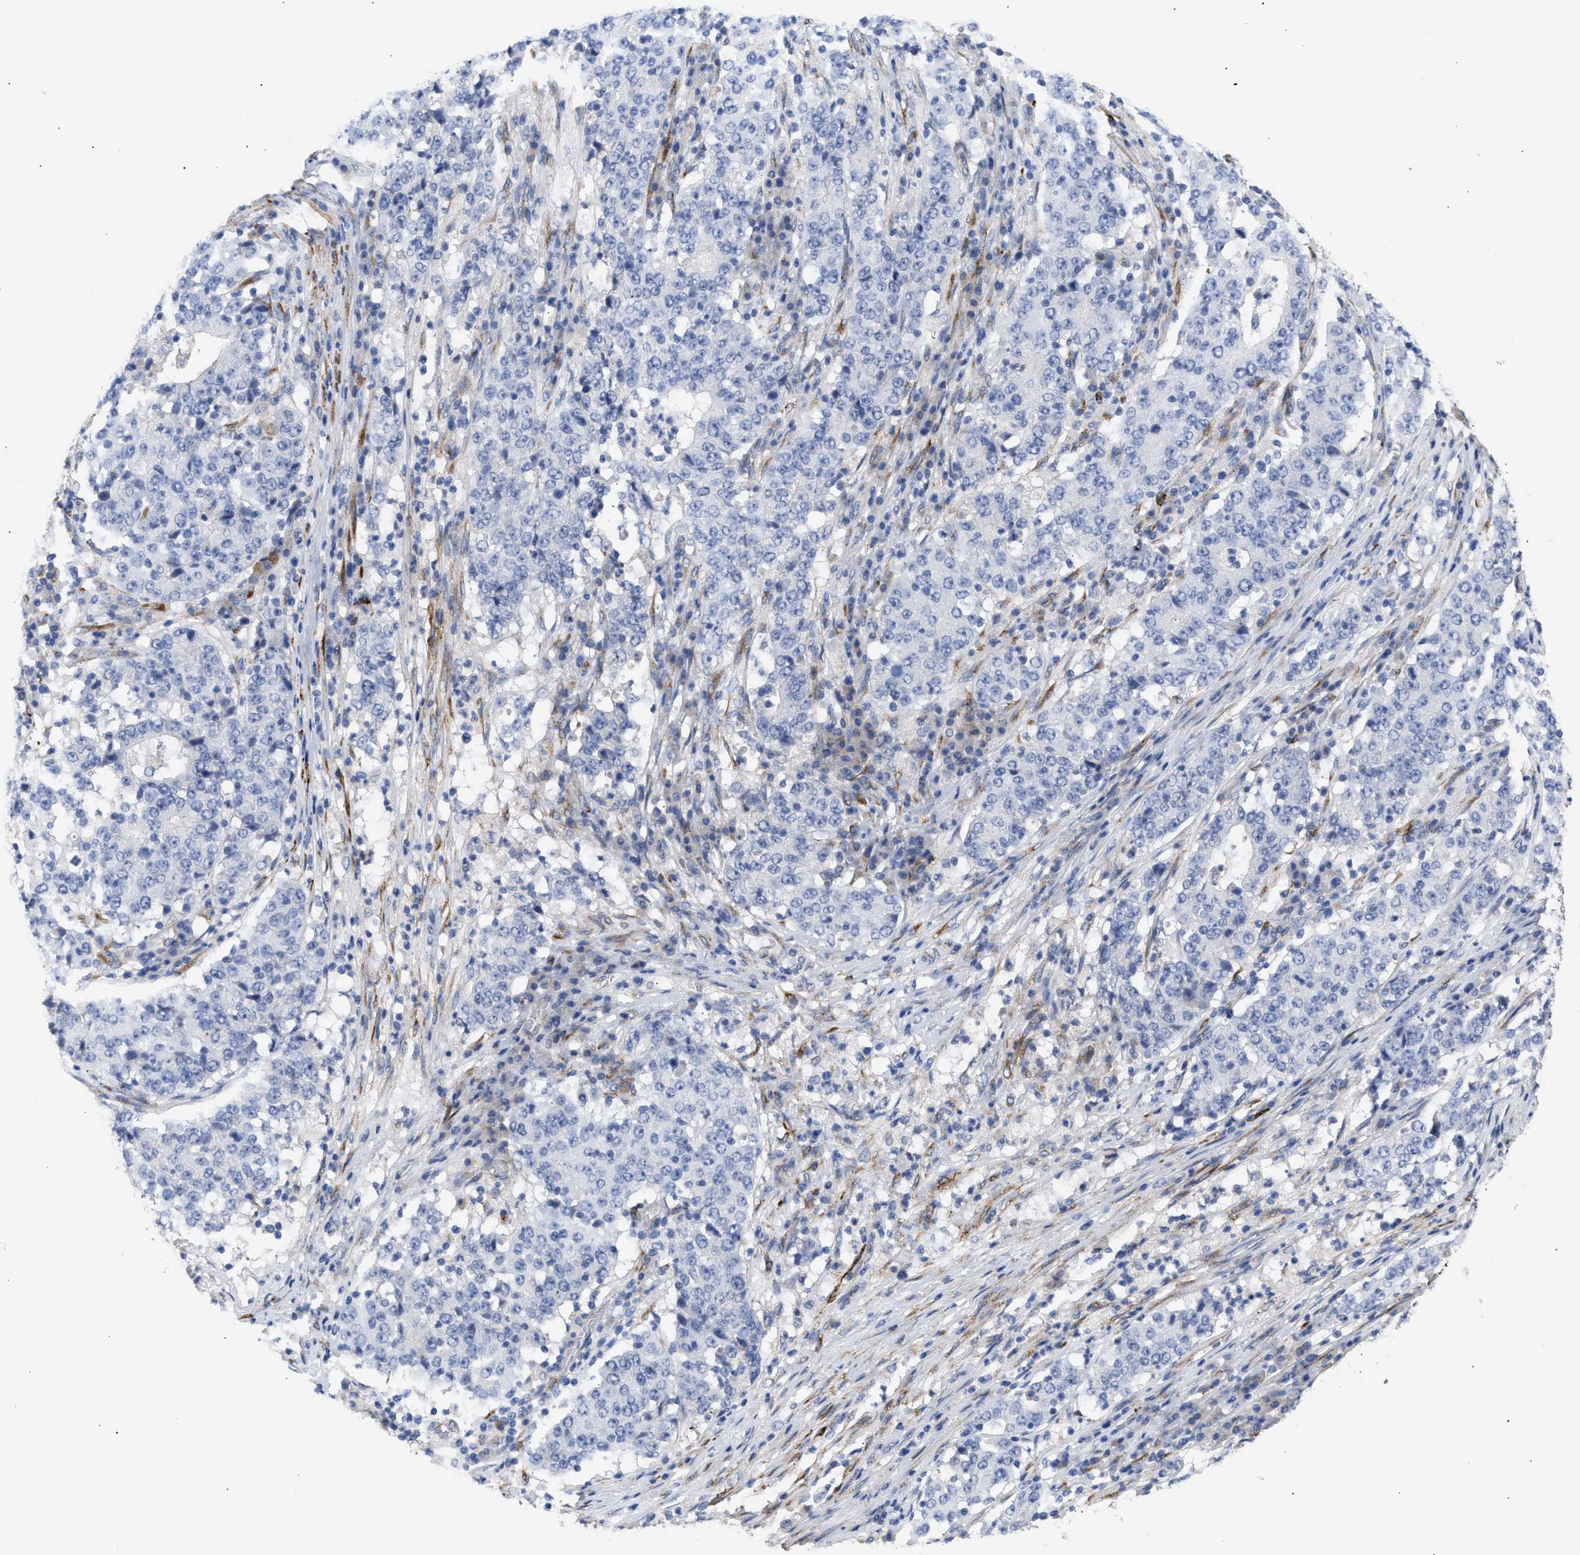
{"staining": {"intensity": "negative", "quantity": "none", "location": "none"}, "tissue": "stomach cancer", "cell_type": "Tumor cells", "image_type": "cancer", "snomed": [{"axis": "morphology", "description": "Adenocarcinoma, NOS"}, {"axis": "topography", "description": "Stomach"}], "caption": "Human stomach adenocarcinoma stained for a protein using IHC reveals no positivity in tumor cells.", "gene": "SELENOM", "patient": {"sex": "male", "age": 59}}